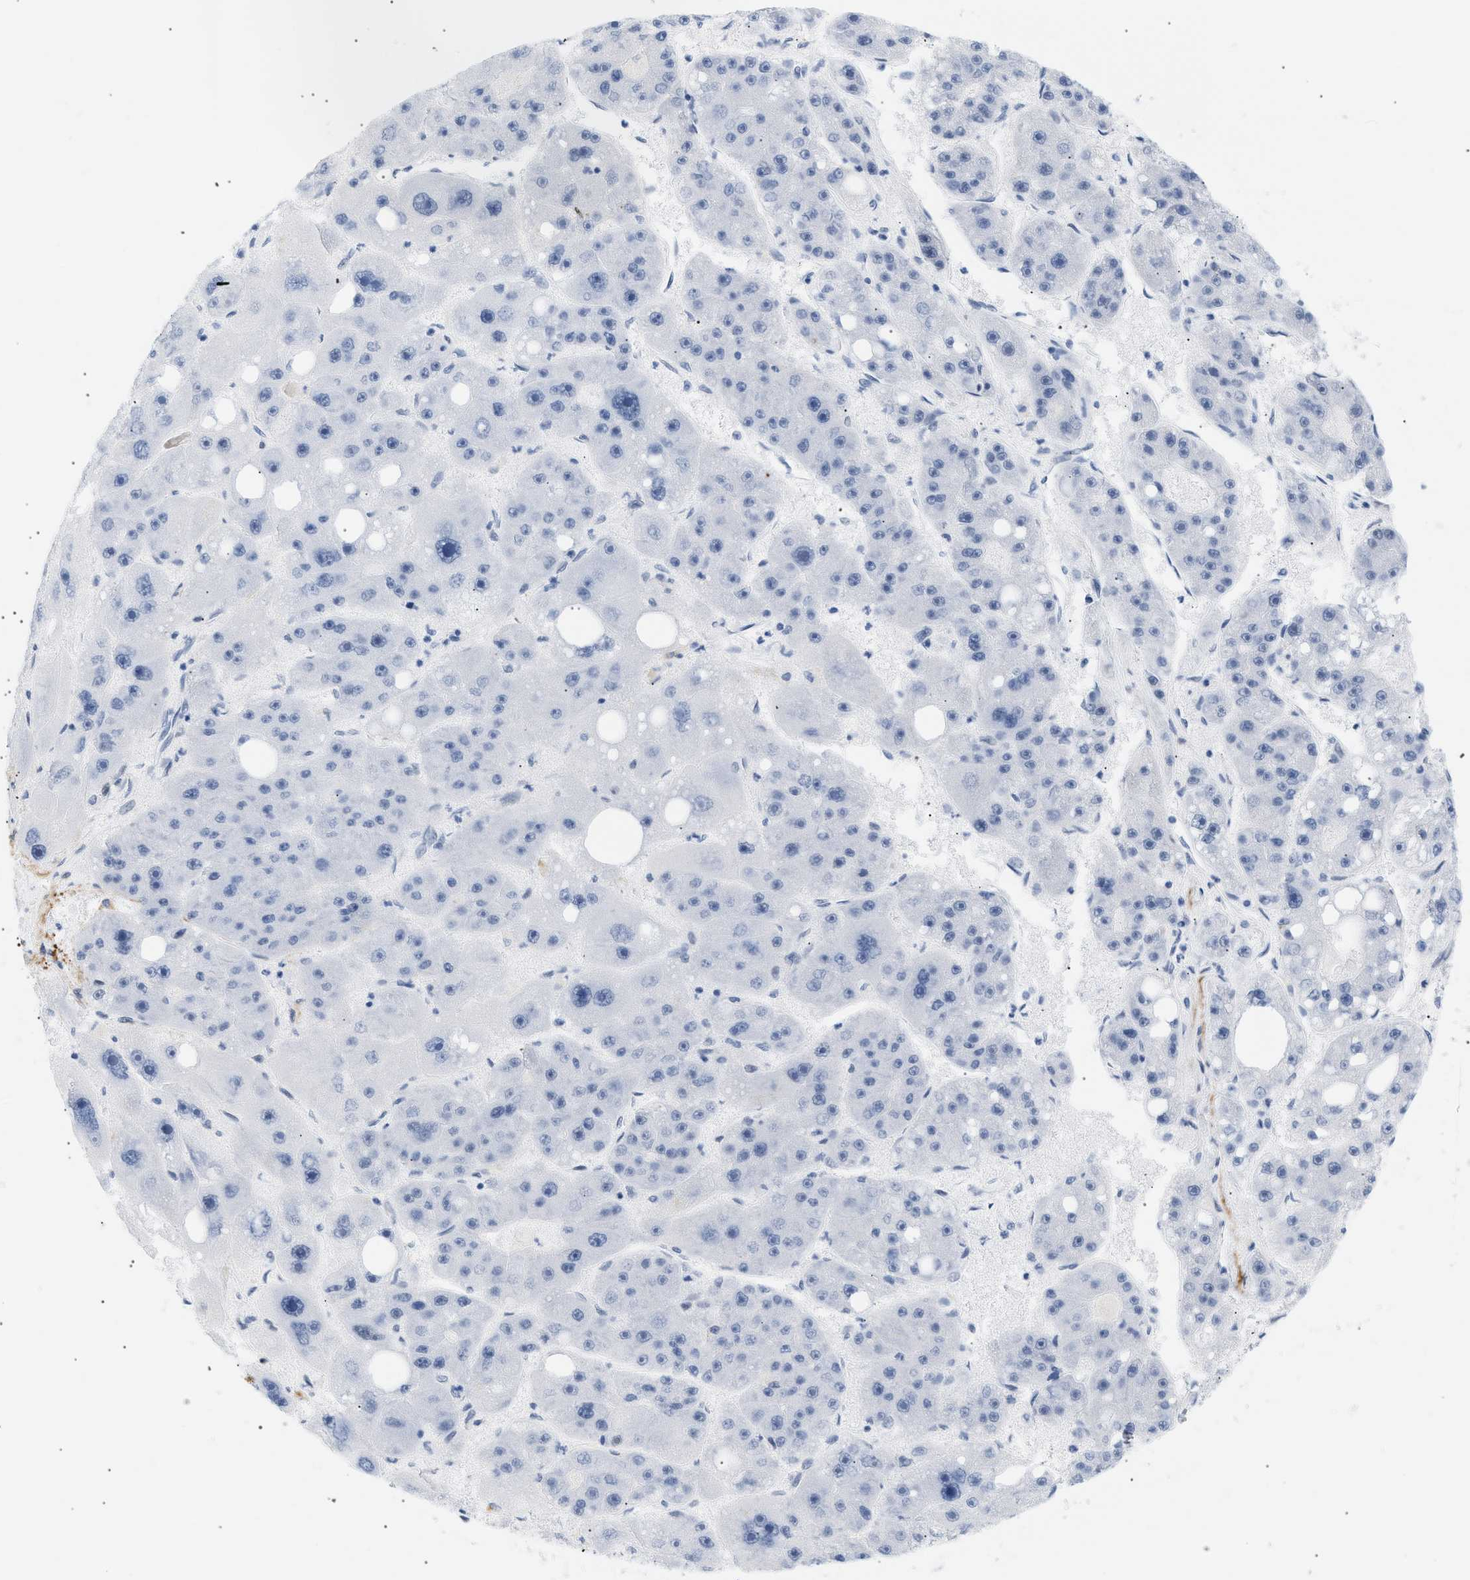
{"staining": {"intensity": "negative", "quantity": "none", "location": "none"}, "tissue": "liver cancer", "cell_type": "Tumor cells", "image_type": "cancer", "snomed": [{"axis": "morphology", "description": "Carcinoma, Hepatocellular, NOS"}, {"axis": "topography", "description": "Liver"}], "caption": "Immunohistochemistry (IHC) image of neoplastic tissue: human hepatocellular carcinoma (liver) stained with DAB displays no significant protein expression in tumor cells.", "gene": "ELN", "patient": {"sex": "female", "age": 61}}